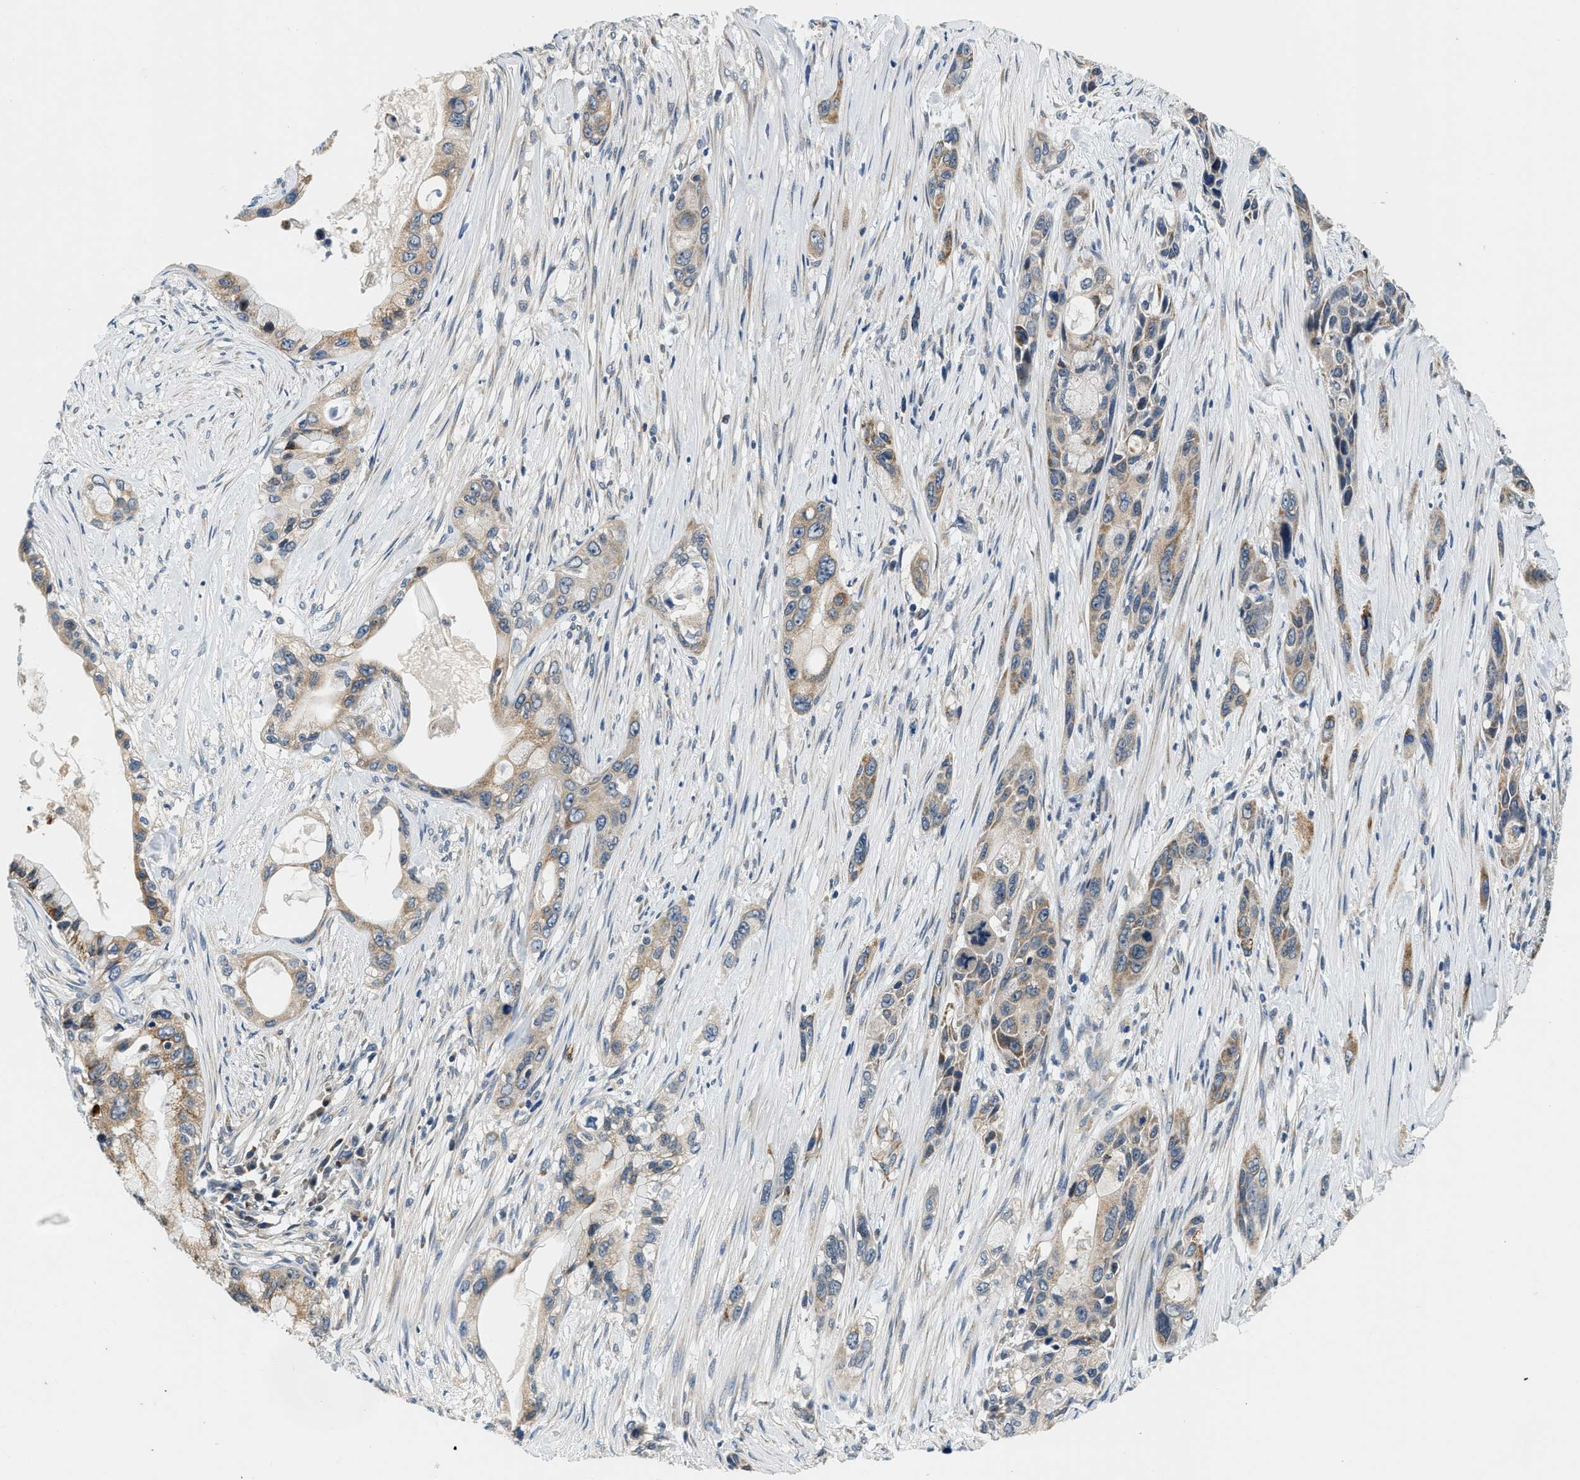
{"staining": {"intensity": "weak", "quantity": ">75%", "location": "cytoplasmic/membranous"}, "tissue": "pancreatic cancer", "cell_type": "Tumor cells", "image_type": "cancer", "snomed": [{"axis": "morphology", "description": "Adenocarcinoma, NOS"}, {"axis": "topography", "description": "Pancreas"}], "caption": "The image shows staining of pancreatic cancer, revealing weak cytoplasmic/membranous protein positivity (brown color) within tumor cells. (DAB (3,3'-diaminobenzidine) IHC, brown staining for protein, blue staining for nuclei).", "gene": "YAE1", "patient": {"sex": "male", "age": 53}}